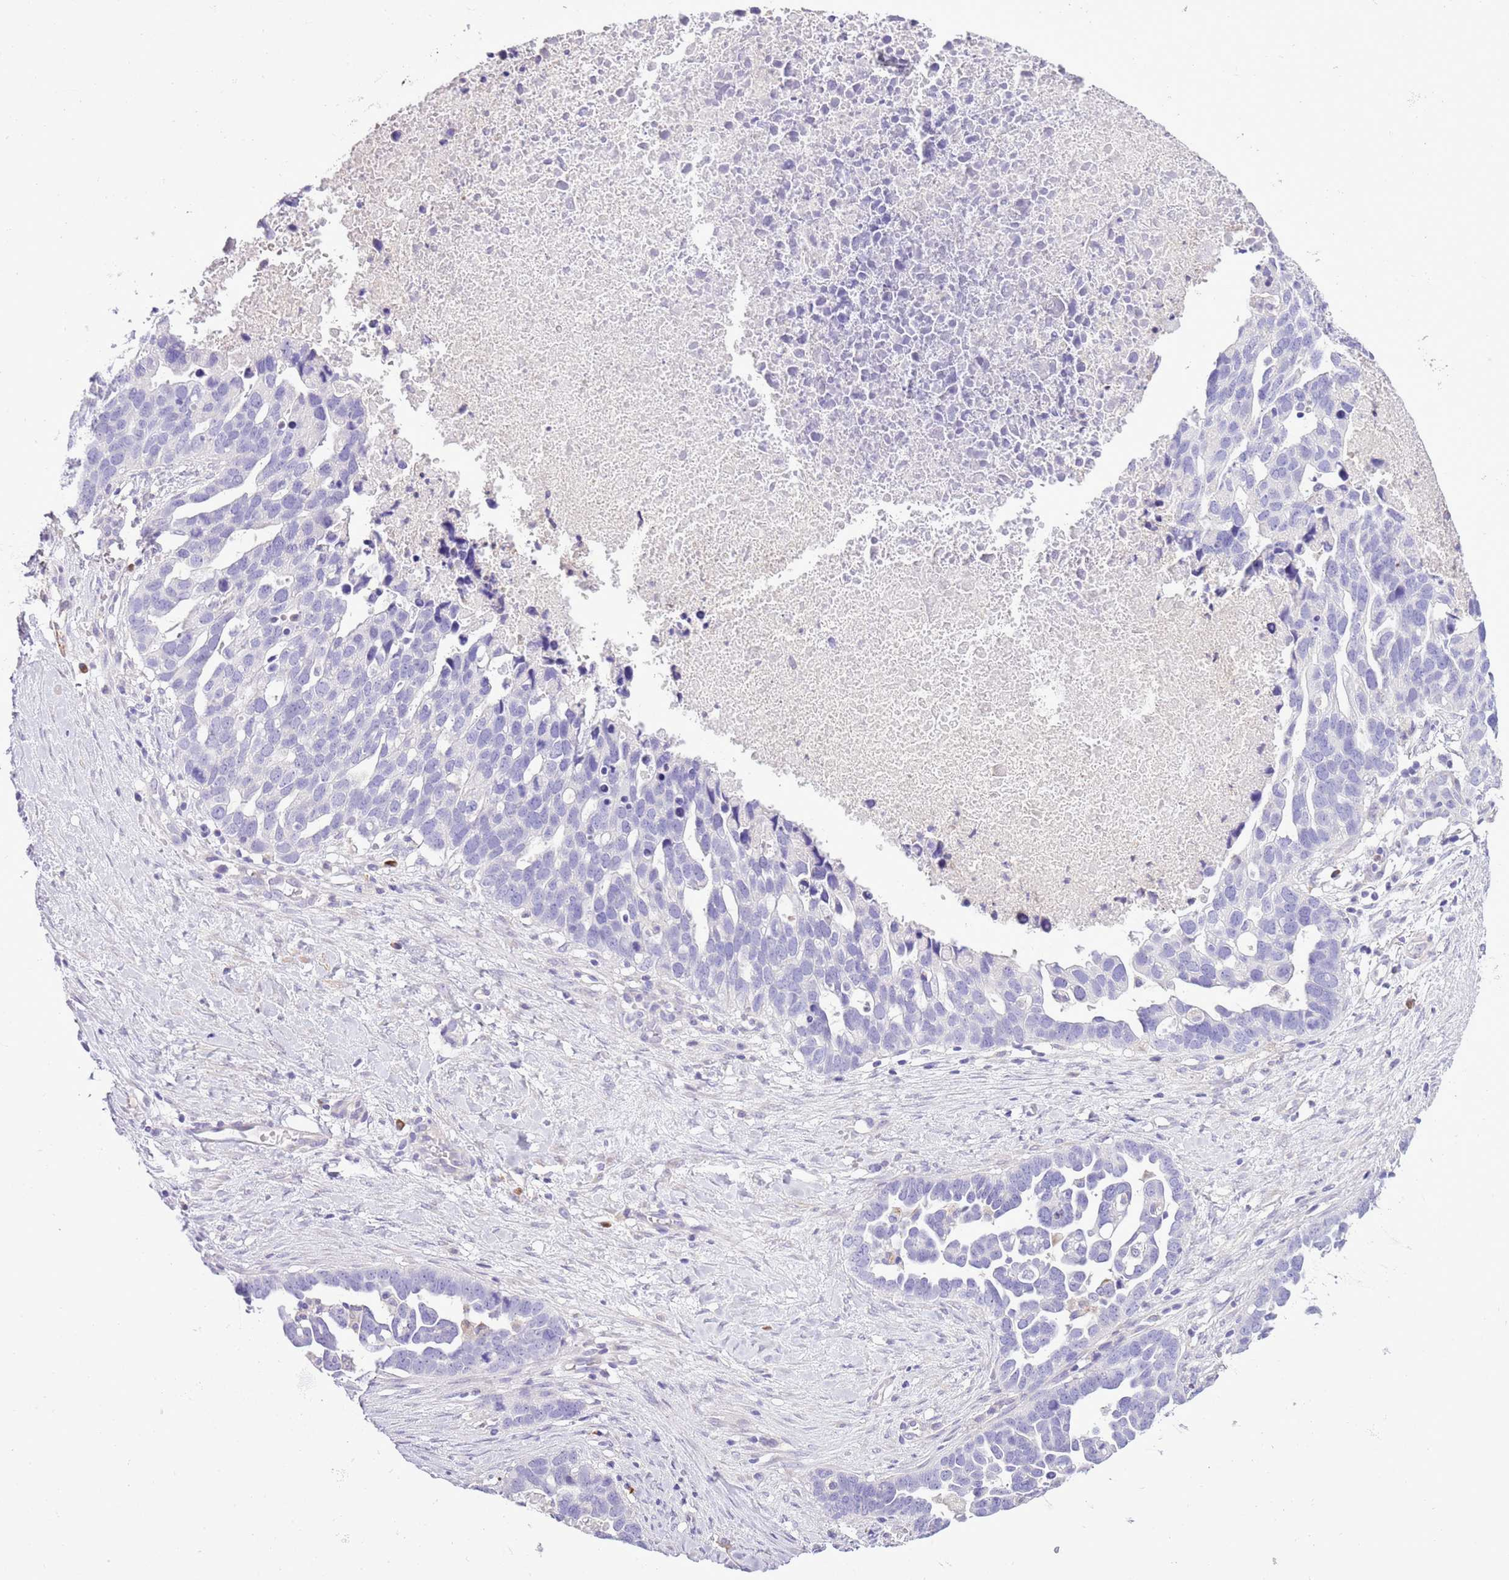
{"staining": {"intensity": "negative", "quantity": "none", "location": "none"}, "tissue": "ovarian cancer", "cell_type": "Tumor cells", "image_type": "cancer", "snomed": [{"axis": "morphology", "description": "Cystadenocarcinoma, serous, NOS"}, {"axis": "topography", "description": "Ovary"}], "caption": "Ovarian cancer (serous cystadenocarcinoma) was stained to show a protein in brown. There is no significant positivity in tumor cells. (DAB immunohistochemistry with hematoxylin counter stain).", "gene": "AAR2", "patient": {"sex": "female", "age": 54}}